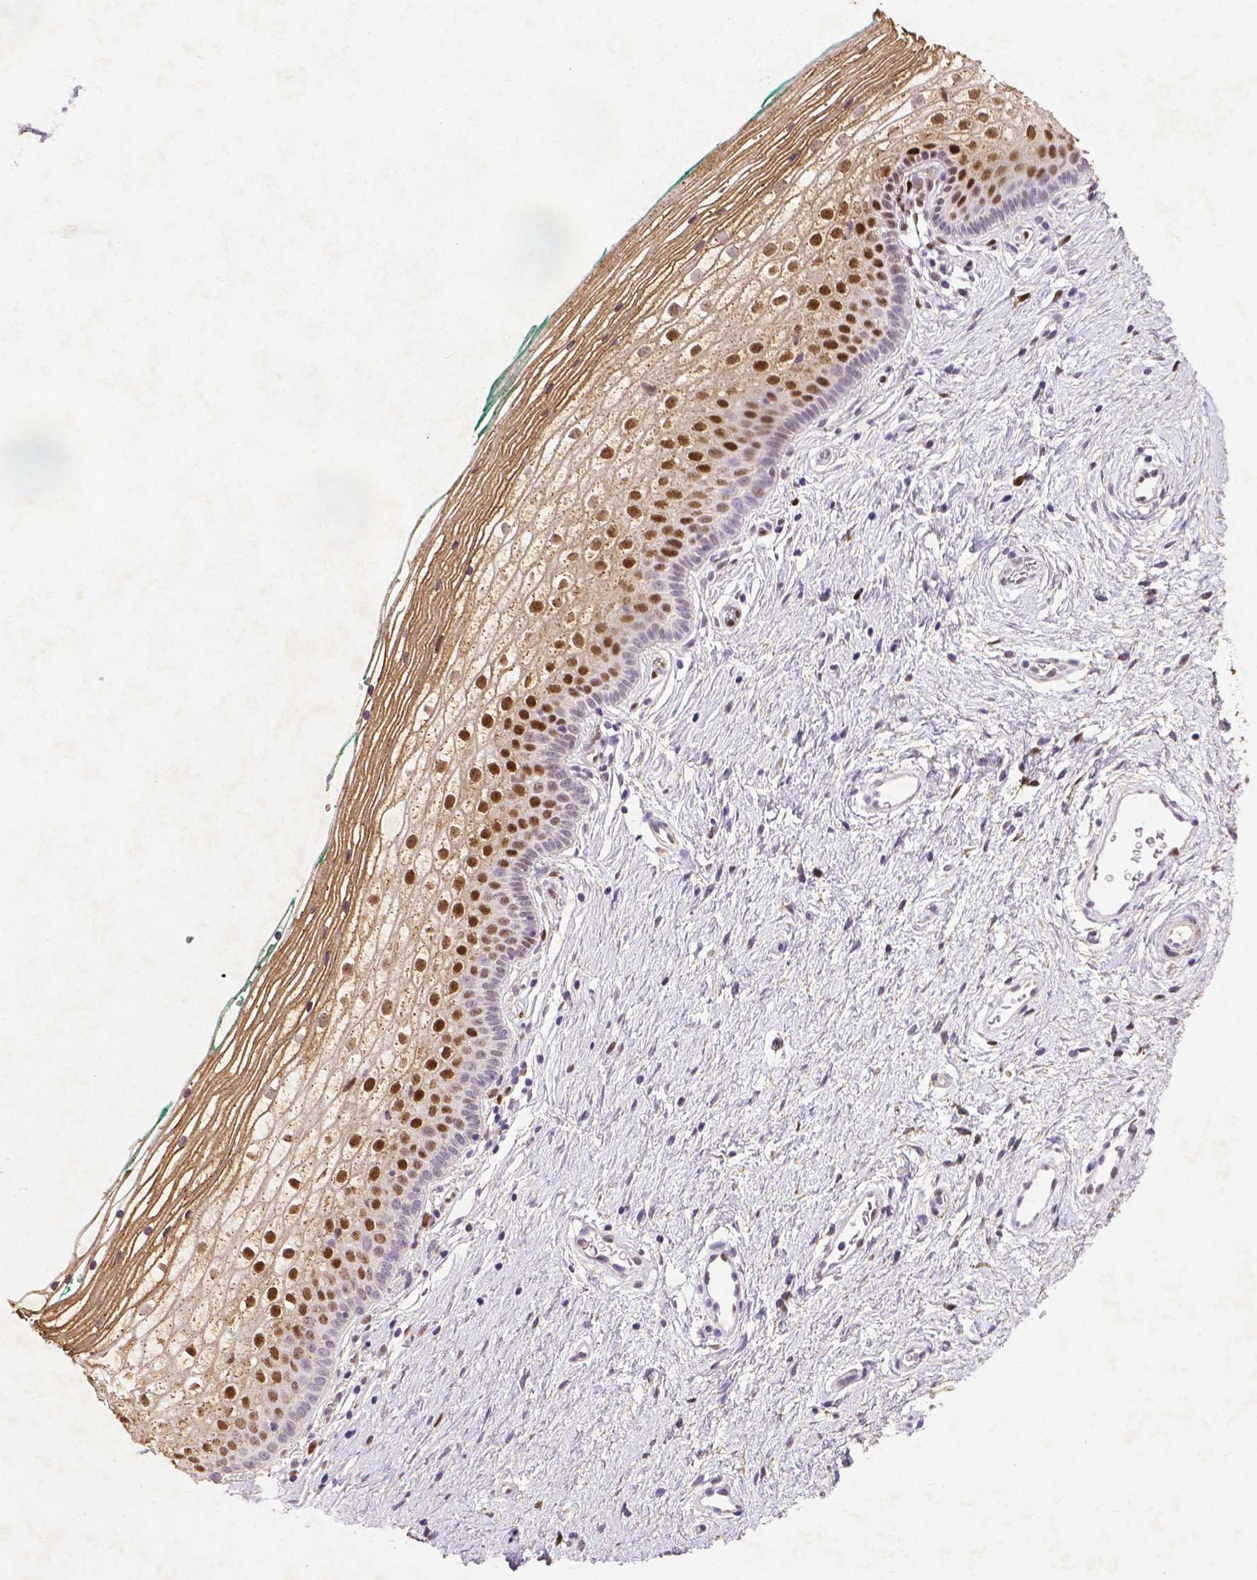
{"staining": {"intensity": "moderate", "quantity": ">75%", "location": "cytoplasmic/membranous,nuclear"}, "tissue": "vagina", "cell_type": "Squamous epithelial cells", "image_type": "normal", "snomed": [{"axis": "morphology", "description": "Normal tissue, NOS"}, {"axis": "topography", "description": "Vagina"}], "caption": "Normal vagina demonstrates moderate cytoplasmic/membranous,nuclear positivity in about >75% of squamous epithelial cells, visualized by immunohistochemistry. (Brightfield microscopy of DAB IHC at high magnification).", "gene": "CDKN1A", "patient": {"sex": "female", "age": 36}}